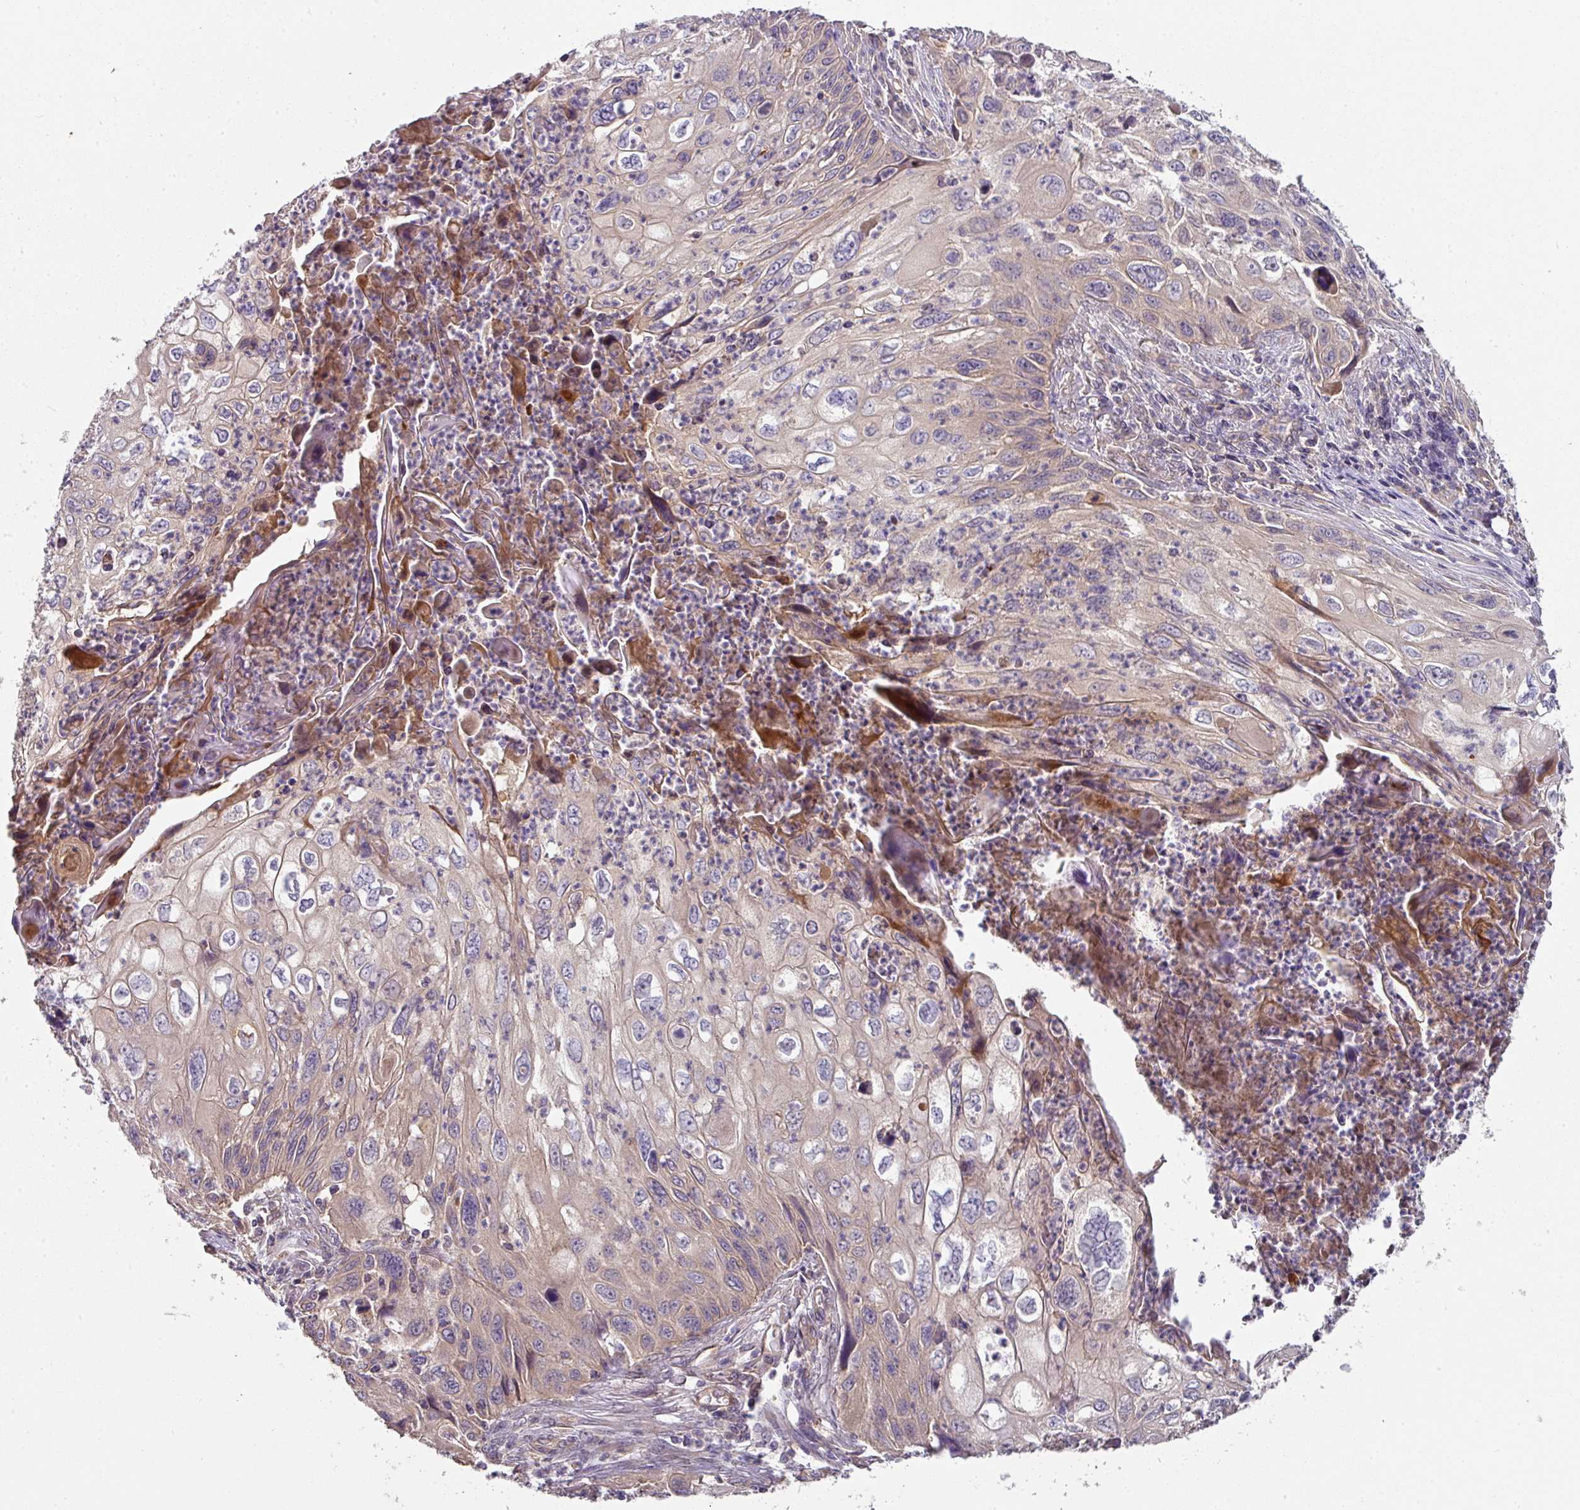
{"staining": {"intensity": "weak", "quantity": "<25%", "location": "cytoplasmic/membranous"}, "tissue": "cervical cancer", "cell_type": "Tumor cells", "image_type": "cancer", "snomed": [{"axis": "morphology", "description": "Squamous cell carcinoma, NOS"}, {"axis": "topography", "description": "Cervix"}], "caption": "Immunohistochemical staining of cervical squamous cell carcinoma exhibits no significant expression in tumor cells.", "gene": "C4orf48", "patient": {"sex": "female", "age": 70}}